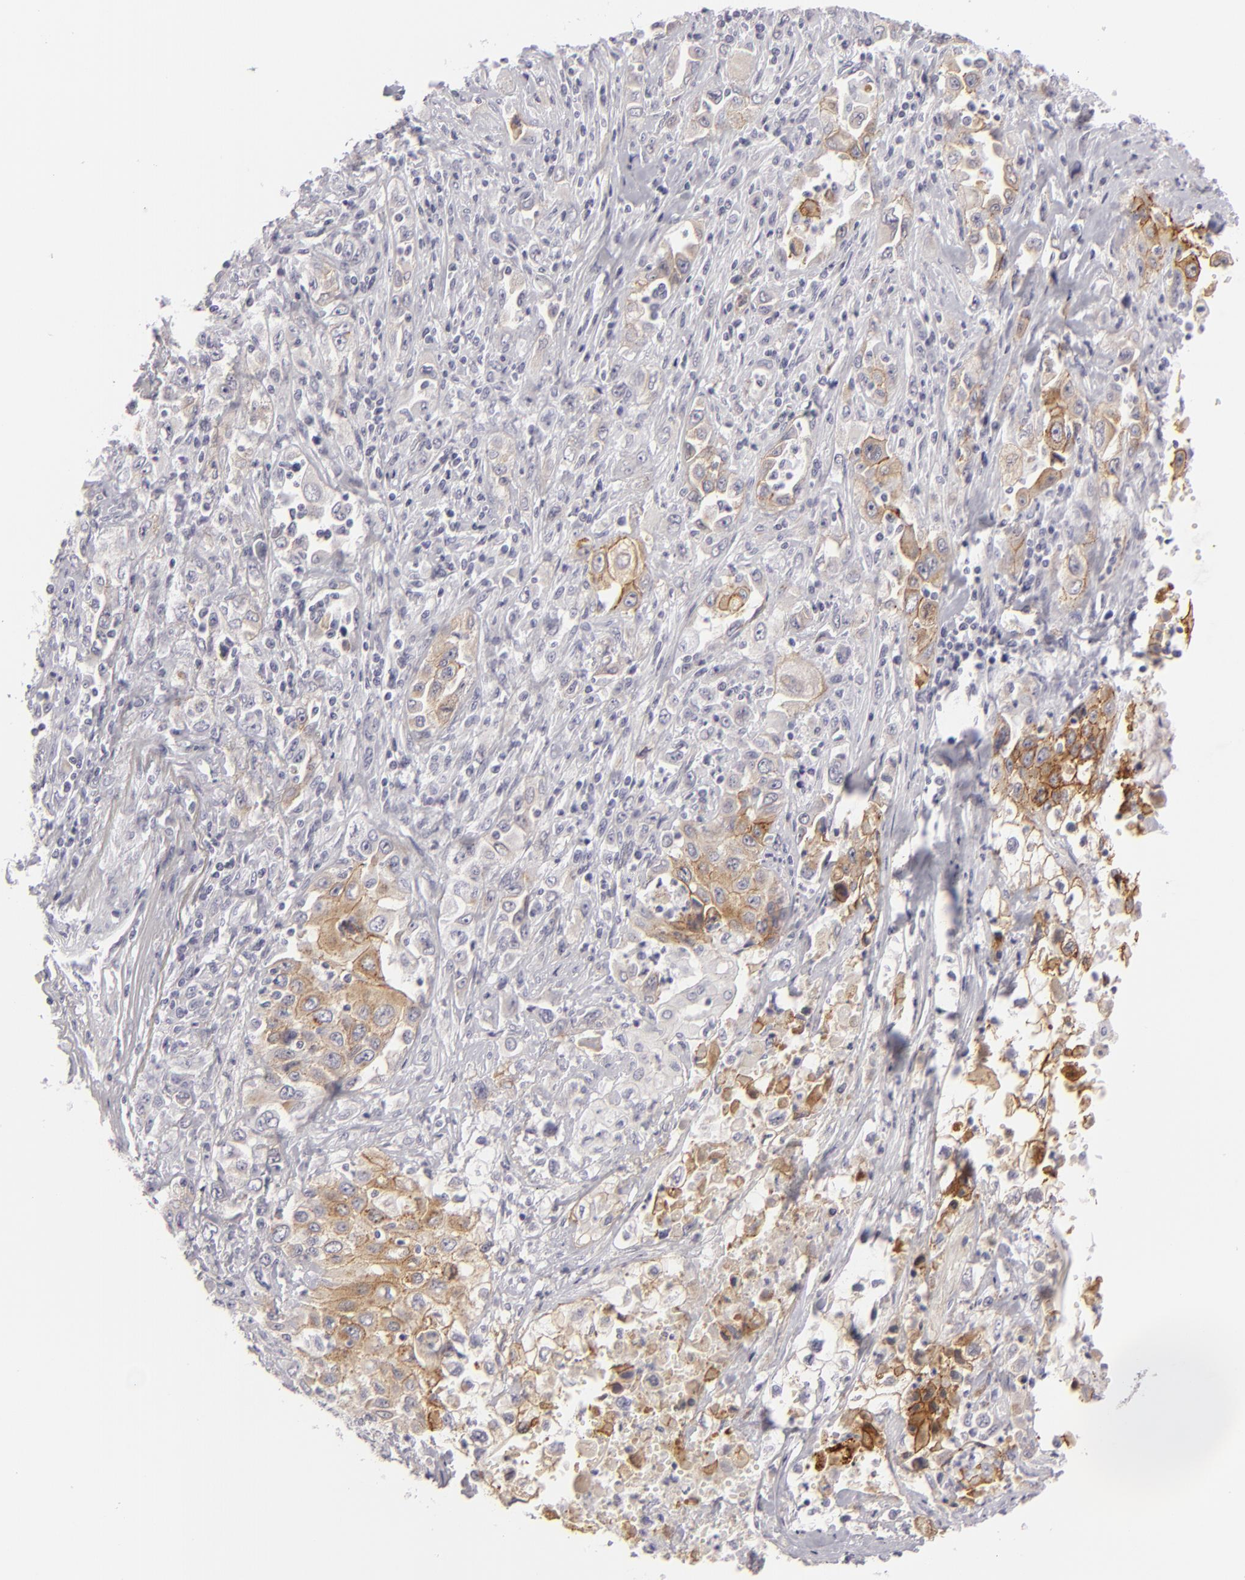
{"staining": {"intensity": "moderate", "quantity": "25%-75%", "location": "cytoplasmic/membranous"}, "tissue": "pancreatic cancer", "cell_type": "Tumor cells", "image_type": "cancer", "snomed": [{"axis": "morphology", "description": "Adenocarcinoma, NOS"}, {"axis": "topography", "description": "Pancreas"}], "caption": "Immunohistochemistry histopathology image of neoplastic tissue: adenocarcinoma (pancreatic) stained using immunohistochemistry shows medium levels of moderate protein expression localized specifically in the cytoplasmic/membranous of tumor cells, appearing as a cytoplasmic/membranous brown color.", "gene": "JUP", "patient": {"sex": "male", "age": 70}}